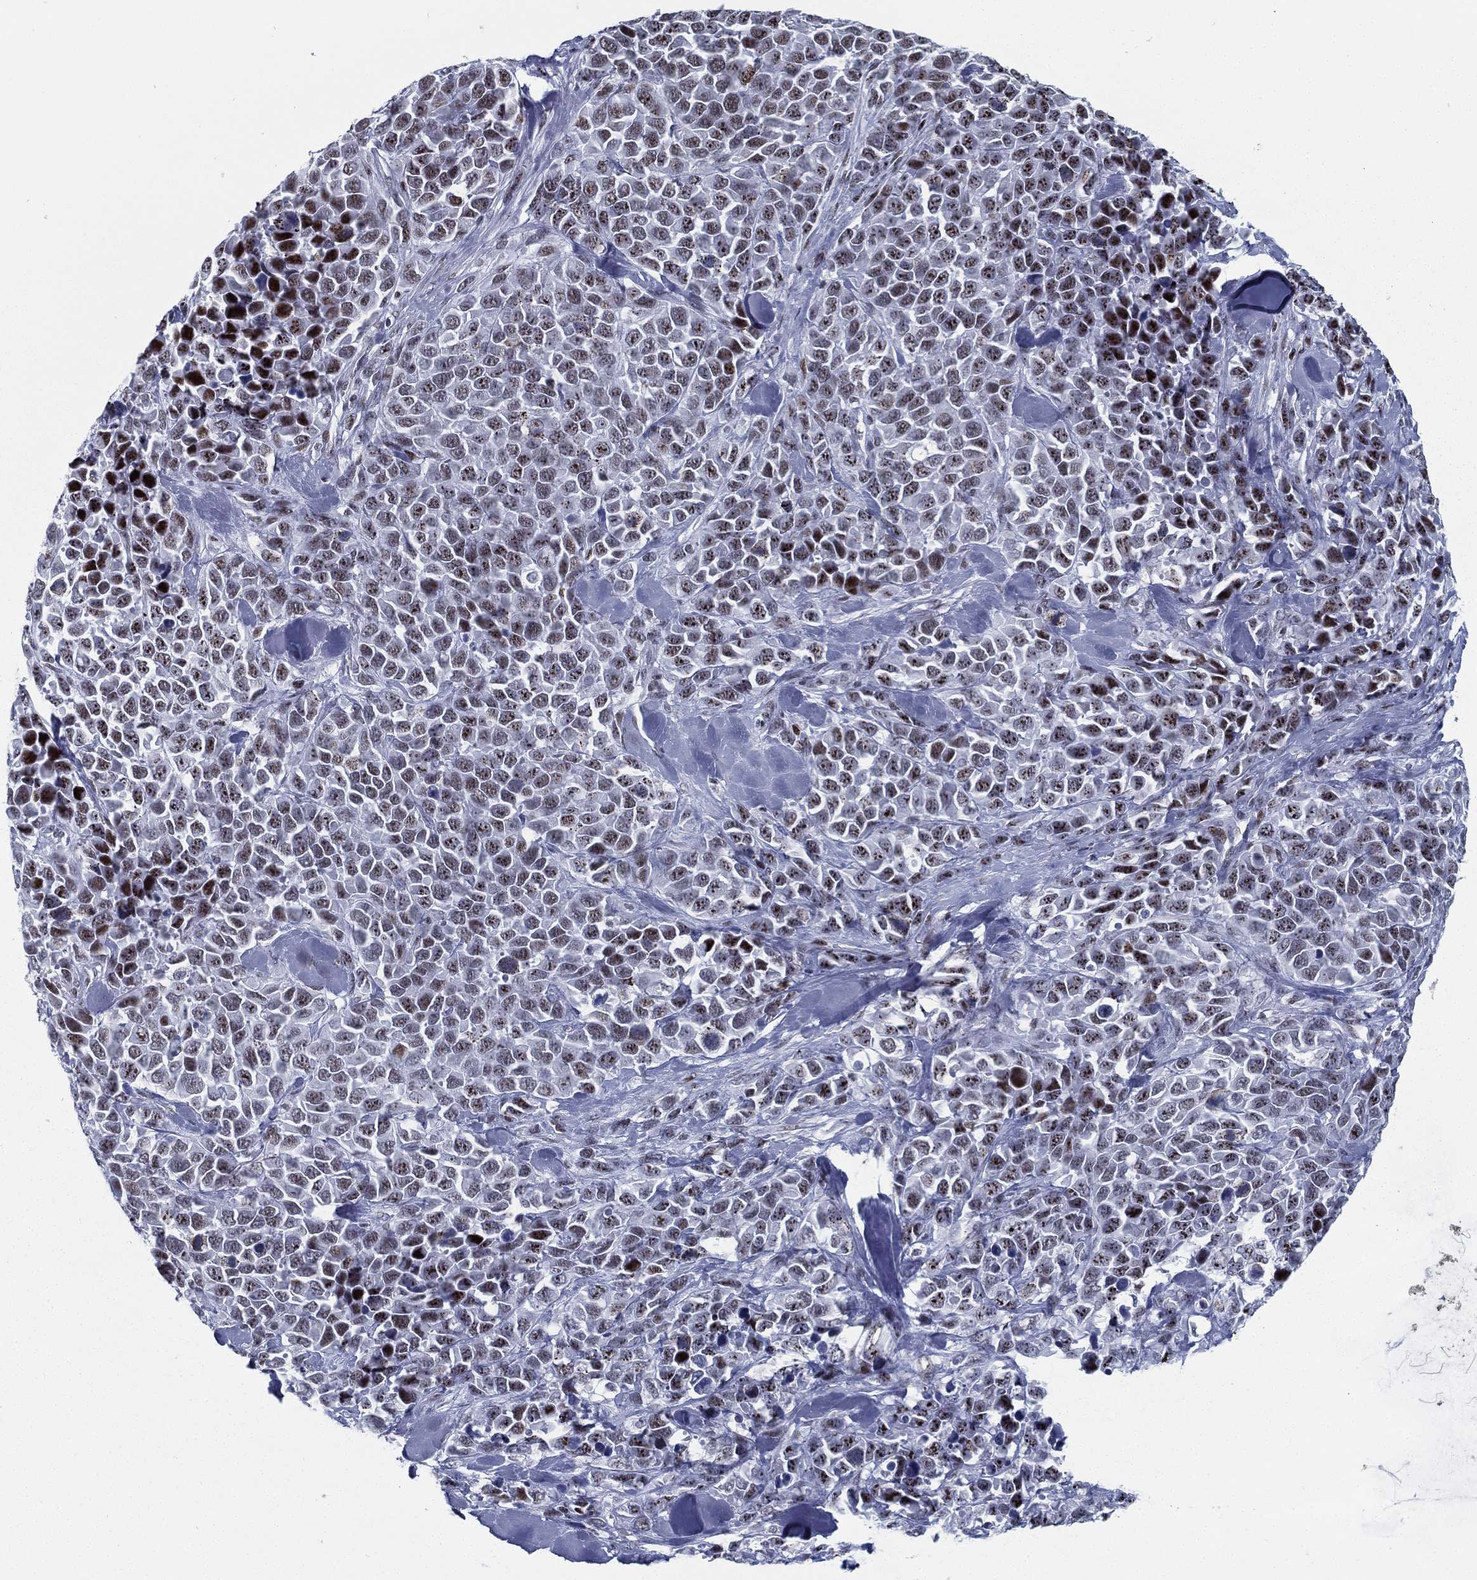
{"staining": {"intensity": "strong", "quantity": "25%-75%", "location": "nuclear"}, "tissue": "melanoma", "cell_type": "Tumor cells", "image_type": "cancer", "snomed": [{"axis": "morphology", "description": "Malignant melanoma, Metastatic site"}, {"axis": "topography", "description": "Skin"}], "caption": "Tumor cells show high levels of strong nuclear staining in approximately 25%-75% of cells in human melanoma.", "gene": "CYB561D2", "patient": {"sex": "male", "age": 84}}